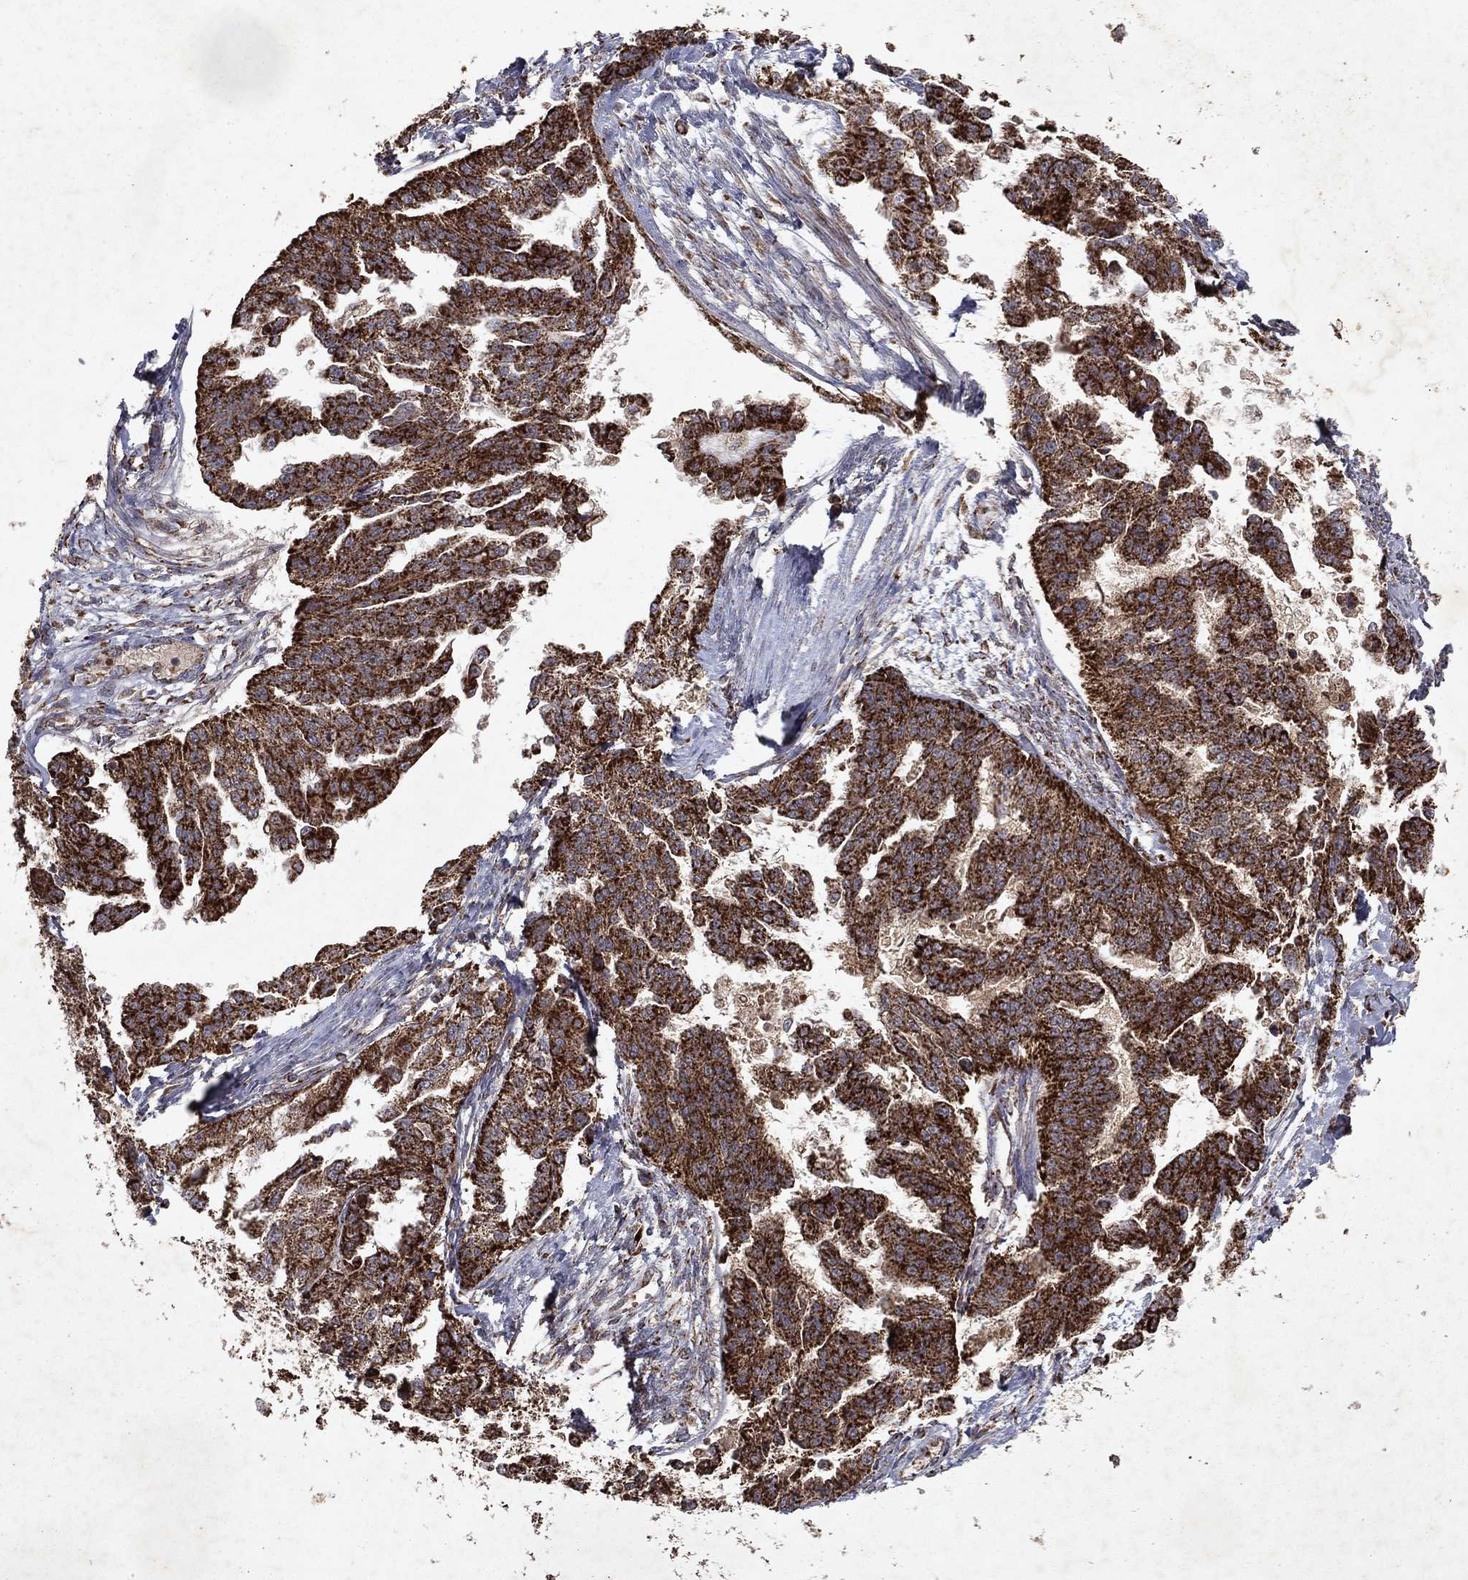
{"staining": {"intensity": "strong", "quantity": ">75%", "location": "cytoplasmic/membranous"}, "tissue": "ovarian cancer", "cell_type": "Tumor cells", "image_type": "cancer", "snomed": [{"axis": "morphology", "description": "Cystadenocarcinoma, serous, NOS"}, {"axis": "topography", "description": "Ovary"}], "caption": "DAB (3,3'-diaminobenzidine) immunohistochemical staining of human ovarian cancer exhibits strong cytoplasmic/membranous protein positivity in about >75% of tumor cells.", "gene": "PYROXD2", "patient": {"sex": "female", "age": 58}}